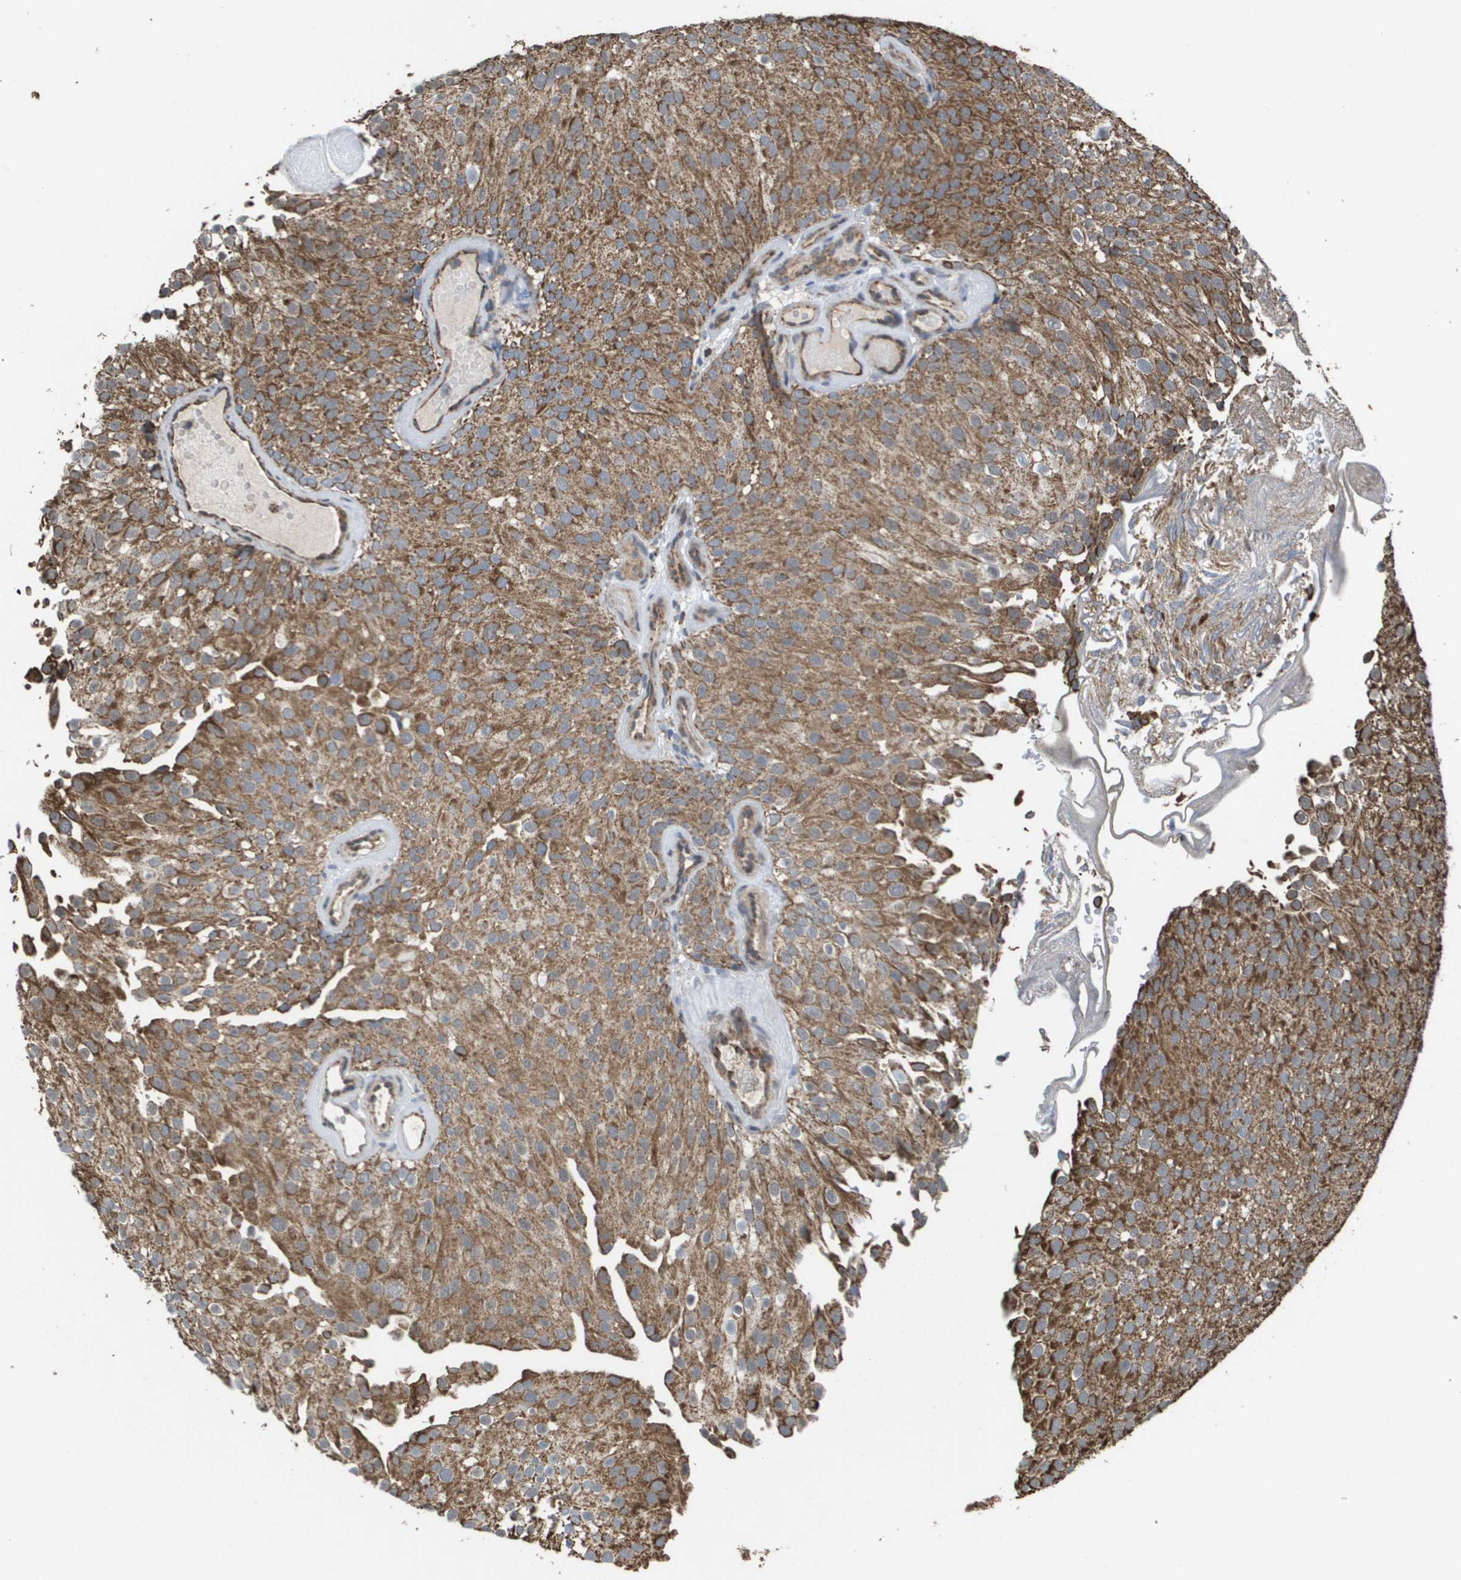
{"staining": {"intensity": "moderate", "quantity": ">75%", "location": "cytoplasmic/membranous"}, "tissue": "urothelial cancer", "cell_type": "Tumor cells", "image_type": "cancer", "snomed": [{"axis": "morphology", "description": "Urothelial carcinoma, Low grade"}, {"axis": "topography", "description": "Urinary bladder"}], "caption": "An IHC micrograph of neoplastic tissue is shown. Protein staining in brown shows moderate cytoplasmic/membranous positivity in urothelial carcinoma (low-grade) within tumor cells.", "gene": "HSPE1", "patient": {"sex": "male", "age": 78}}